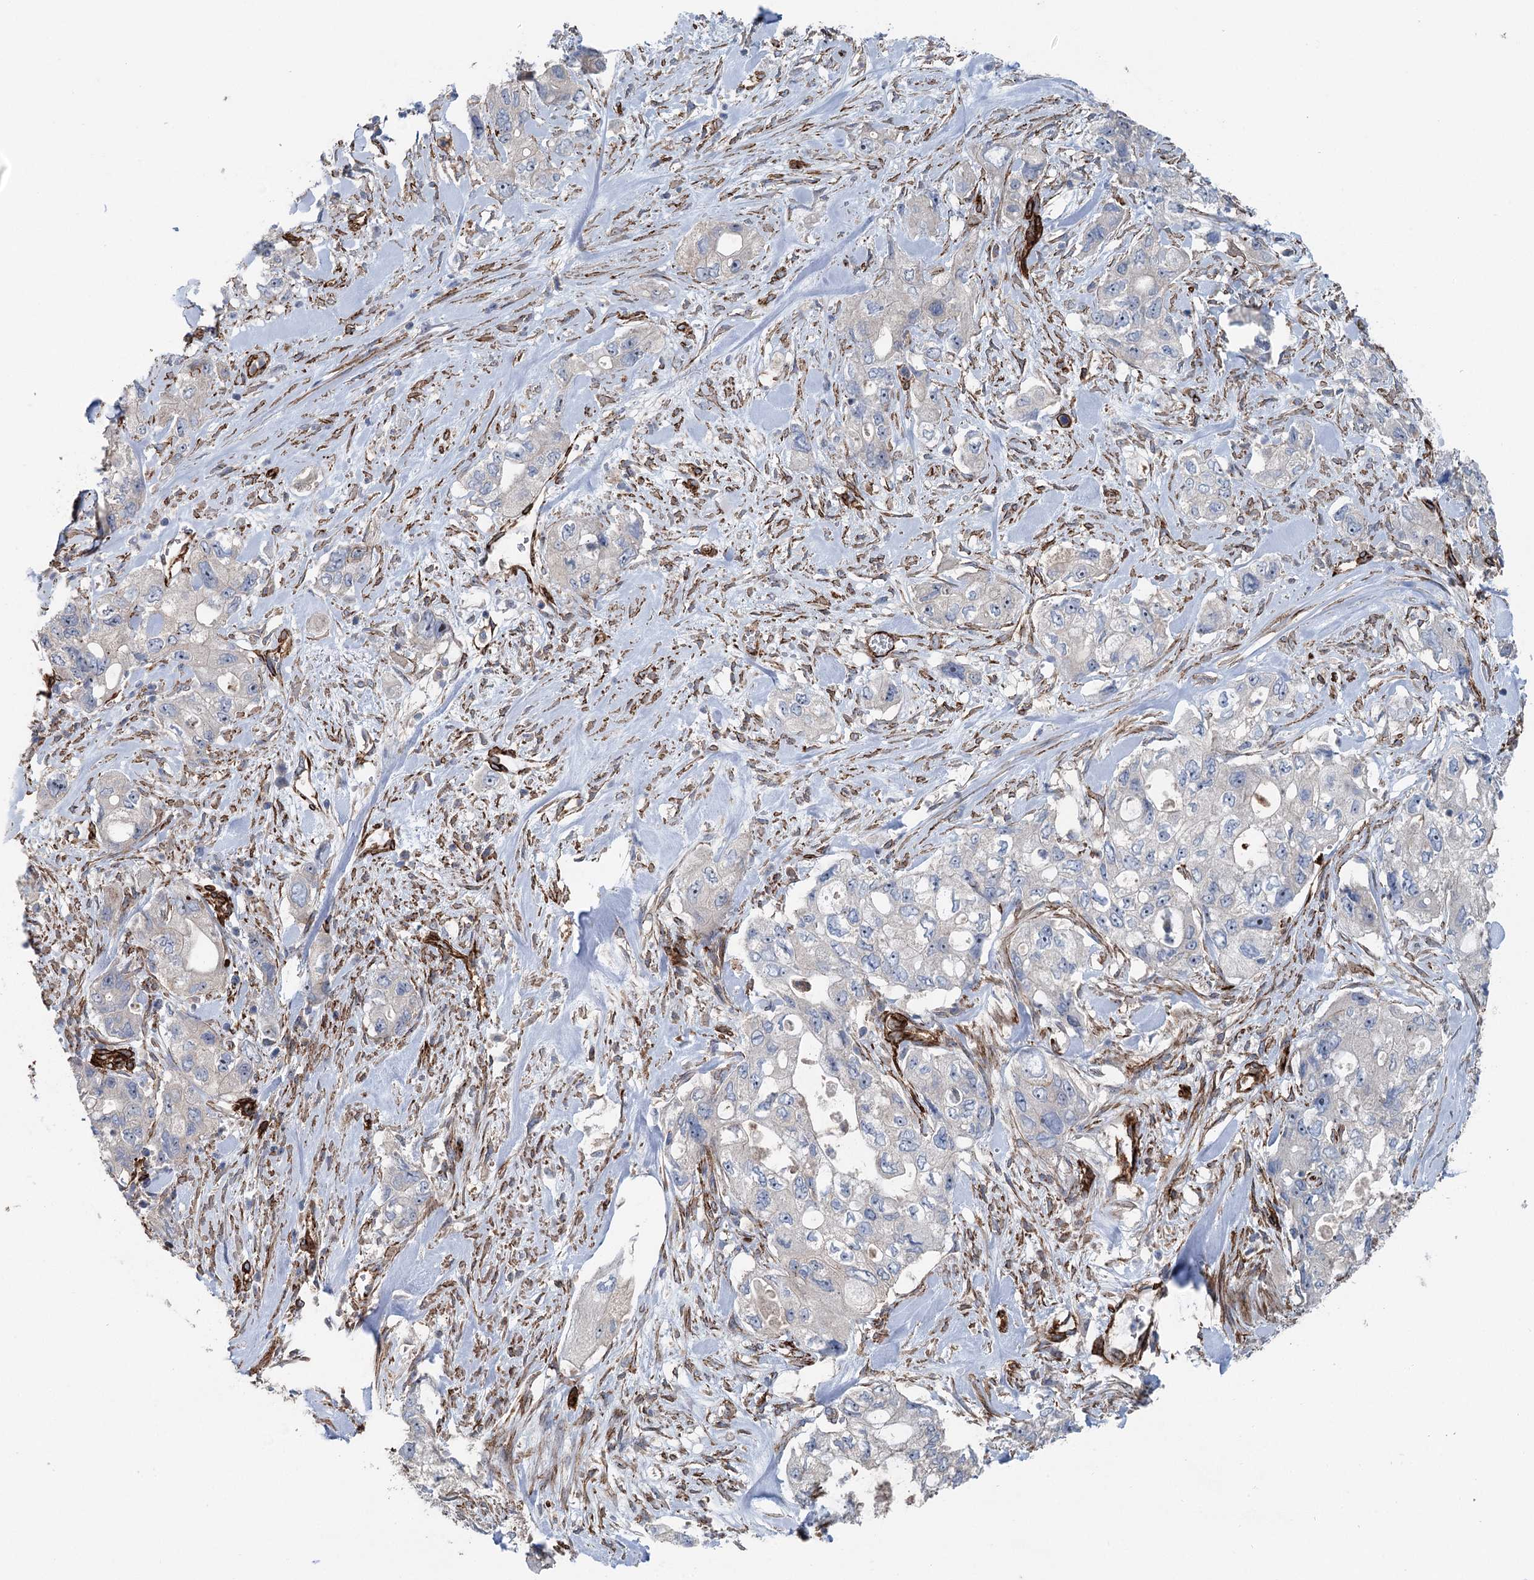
{"staining": {"intensity": "negative", "quantity": "none", "location": "none"}, "tissue": "pancreatic cancer", "cell_type": "Tumor cells", "image_type": "cancer", "snomed": [{"axis": "morphology", "description": "Adenocarcinoma, NOS"}, {"axis": "topography", "description": "Pancreas"}], "caption": "A histopathology image of human pancreatic cancer (adenocarcinoma) is negative for staining in tumor cells.", "gene": "IQSEC1", "patient": {"sex": "female", "age": 73}}